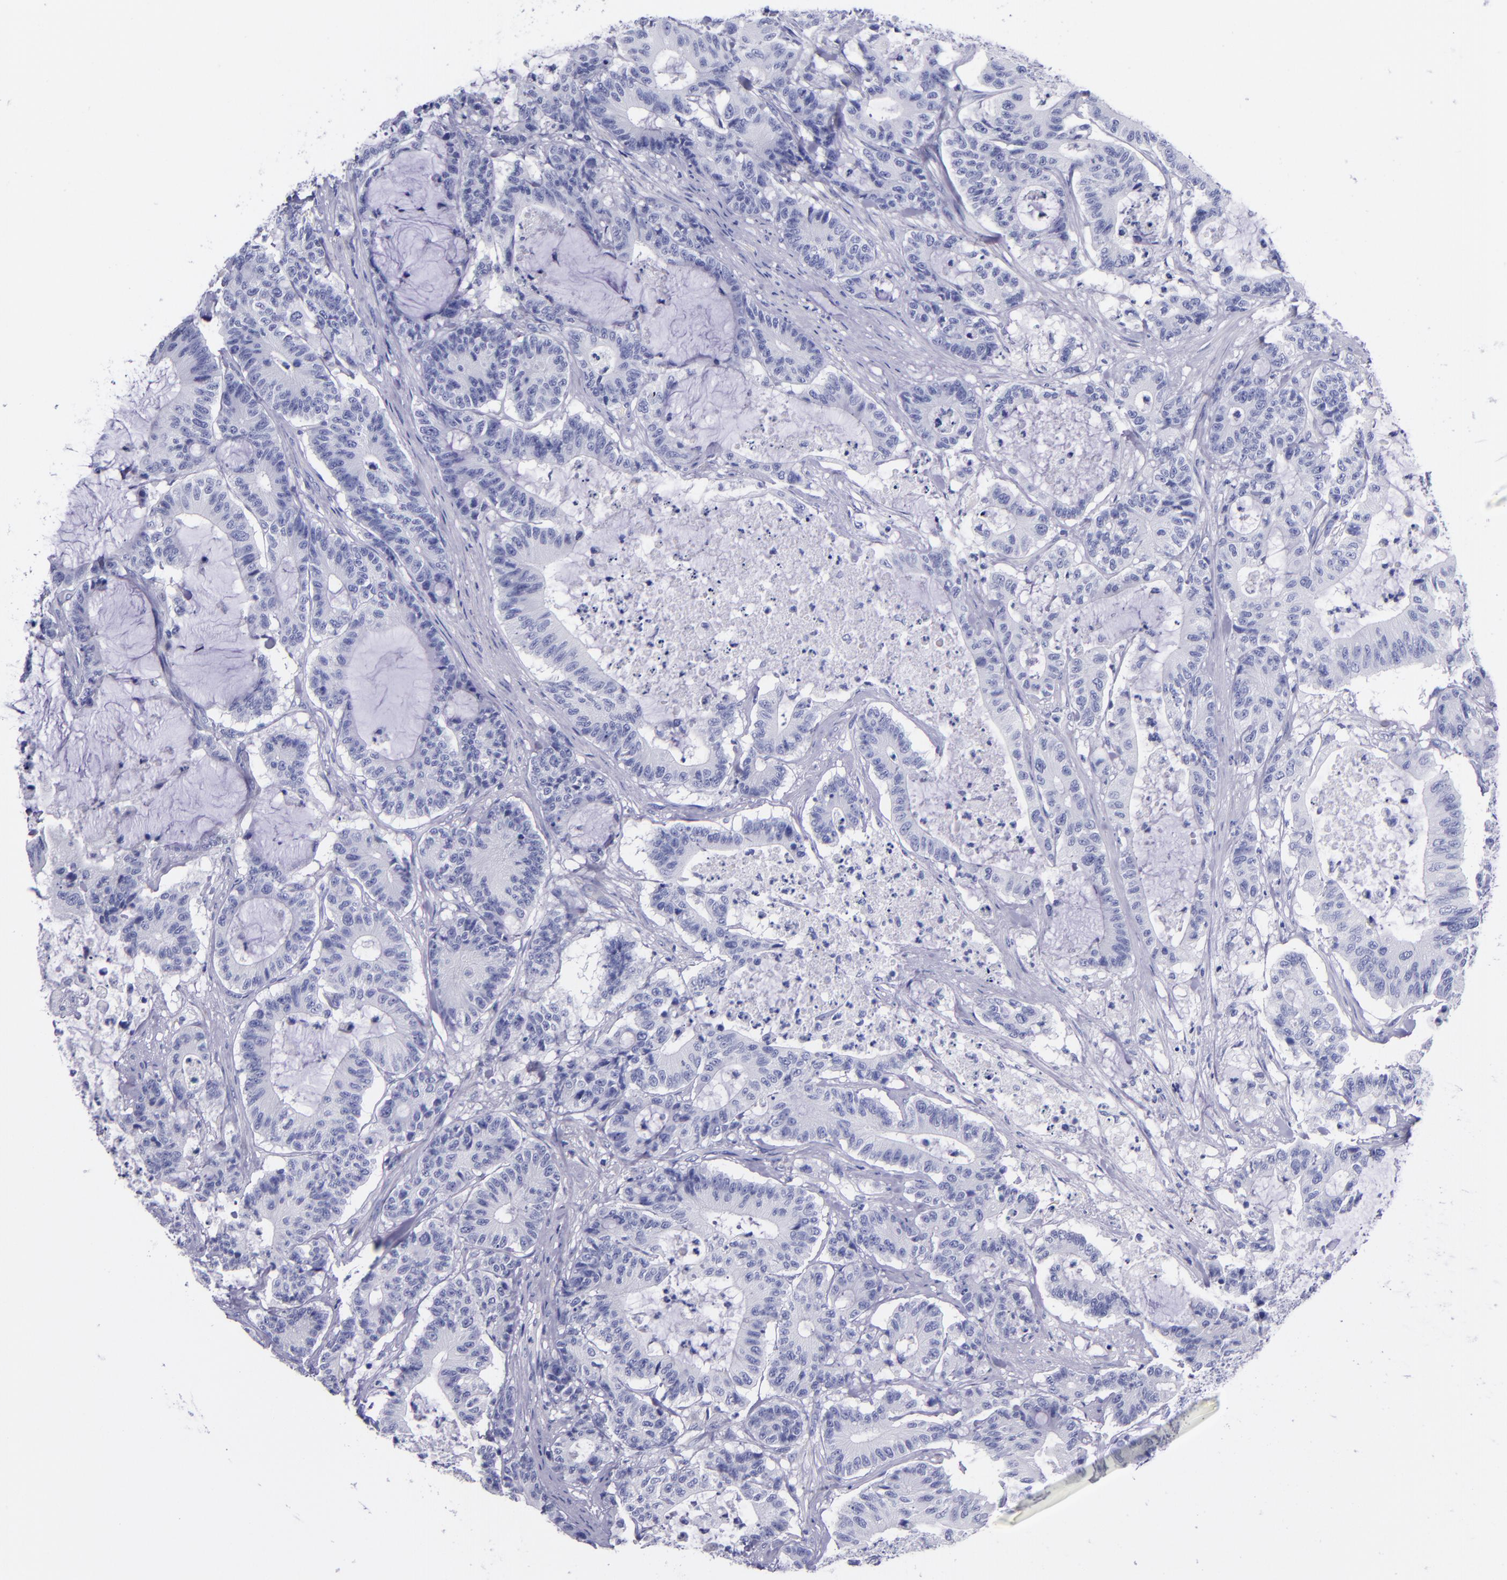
{"staining": {"intensity": "negative", "quantity": "none", "location": "none"}, "tissue": "colorectal cancer", "cell_type": "Tumor cells", "image_type": "cancer", "snomed": [{"axis": "morphology", "description": "Adenocarcinoma, NOS"}, {"axis": "topography", "description": "Colon"}], "caption": "This is an immunohistochemistry (IHC) micrograph of colorectal cancer (adenocarcinoma). There is no staining in tumor cells.", "gene": "SV2A", "patient": {"sex": "female", "age": 84}}